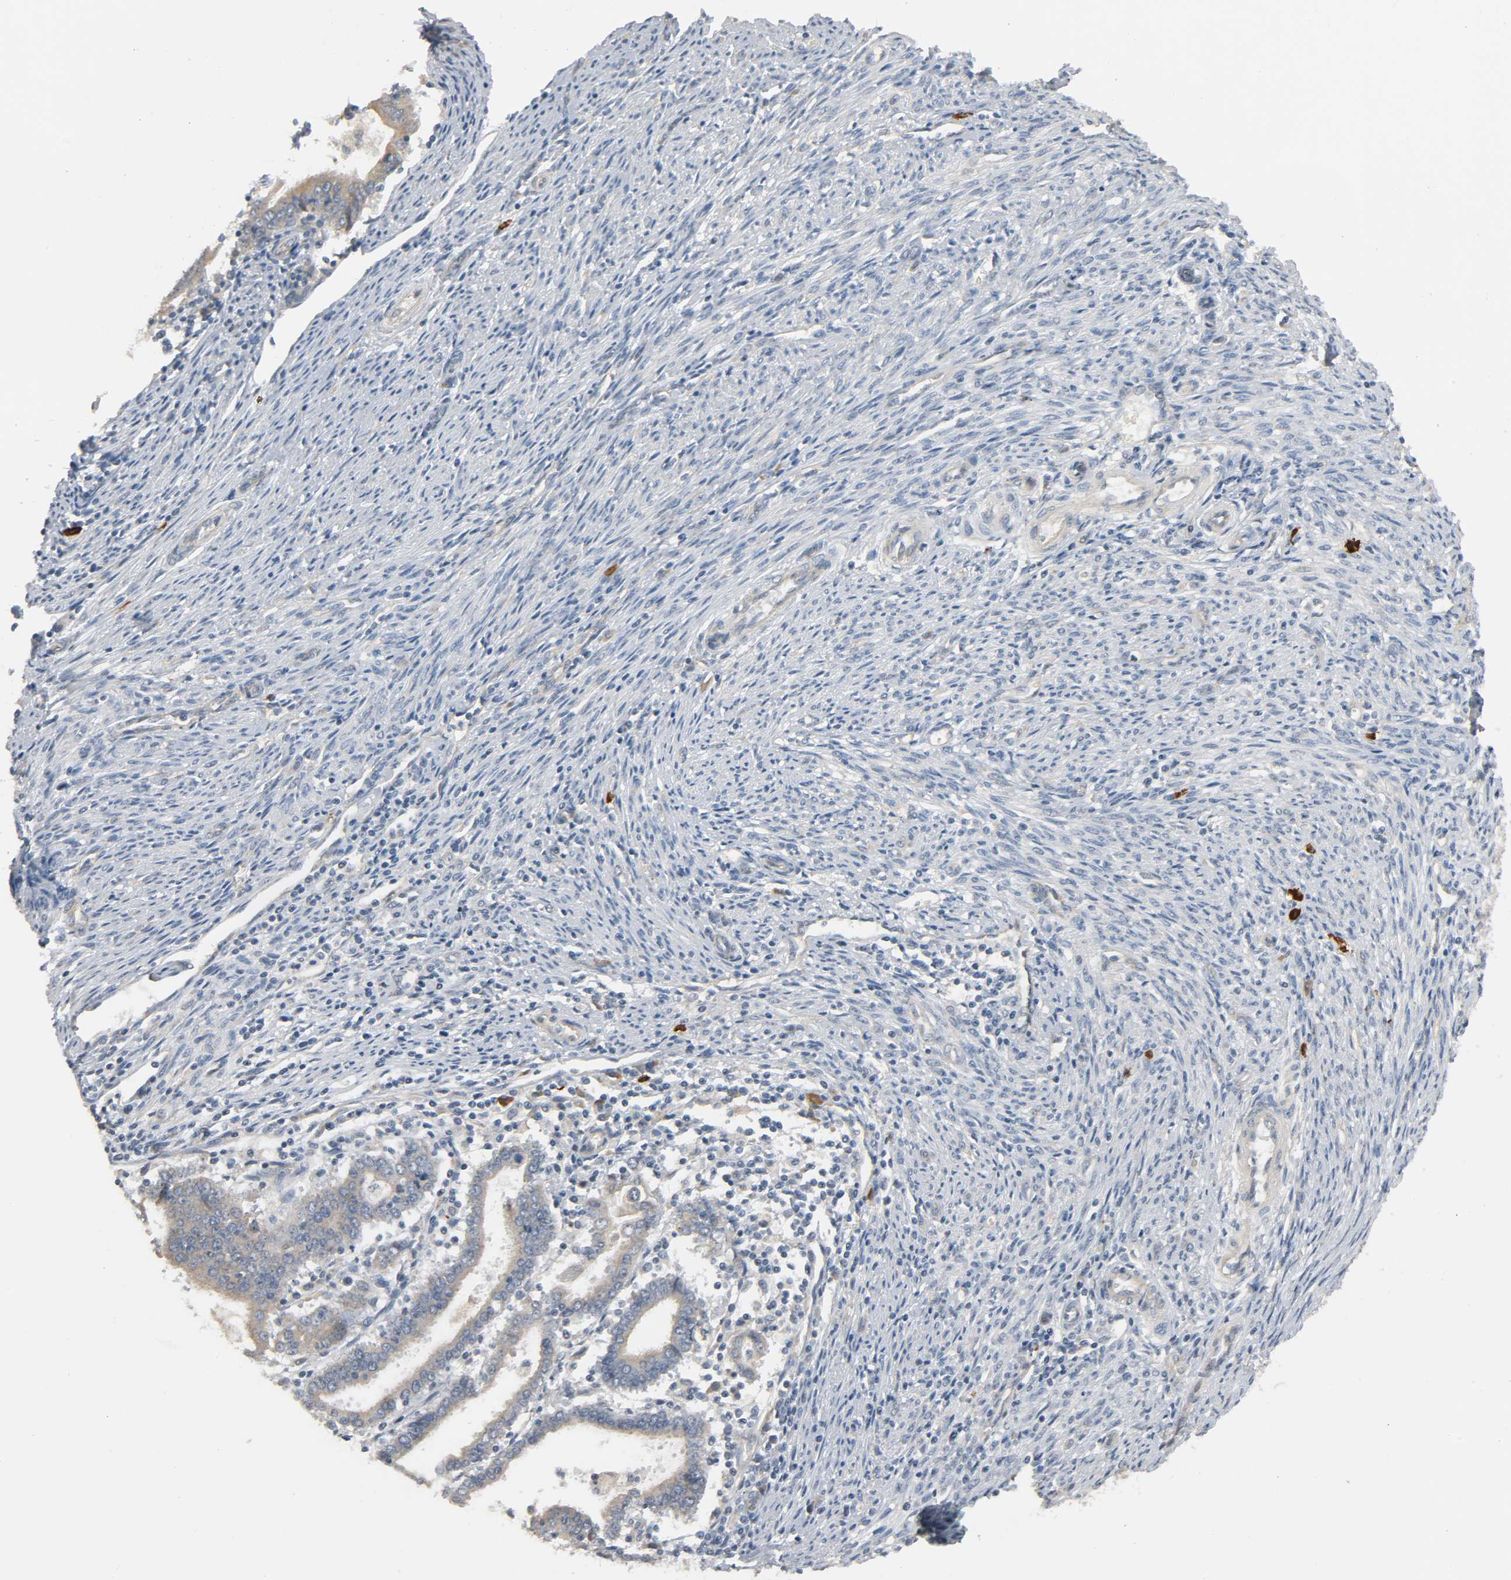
{"staining": {"intensity": "weak", "quantity": "25%-75%", "location": "cytoplasmic/membranous"}, "tissue": "endometrial cancer", "cell_type": "Tumor cells", "image_type": "cancer", "snomed": [{"axis": "morphology", "description": "Adenocarcinoma, NOS"}, {"axis": "topography", "description": "Uterus"}], "caption": "An immunohistochemistry photomicrograph of tumor tissue is shown. Protein staining in brown labels weak cytoplasmic/membranous positivity in endometrial cancer within tumor cells. The staining was performed using DAB, with brown indicating positive protein expression. Nuclei are stained blue with hematoxylin.", "gene": "LIMCH1", "patient": {"sex": "female", "age": 83}}